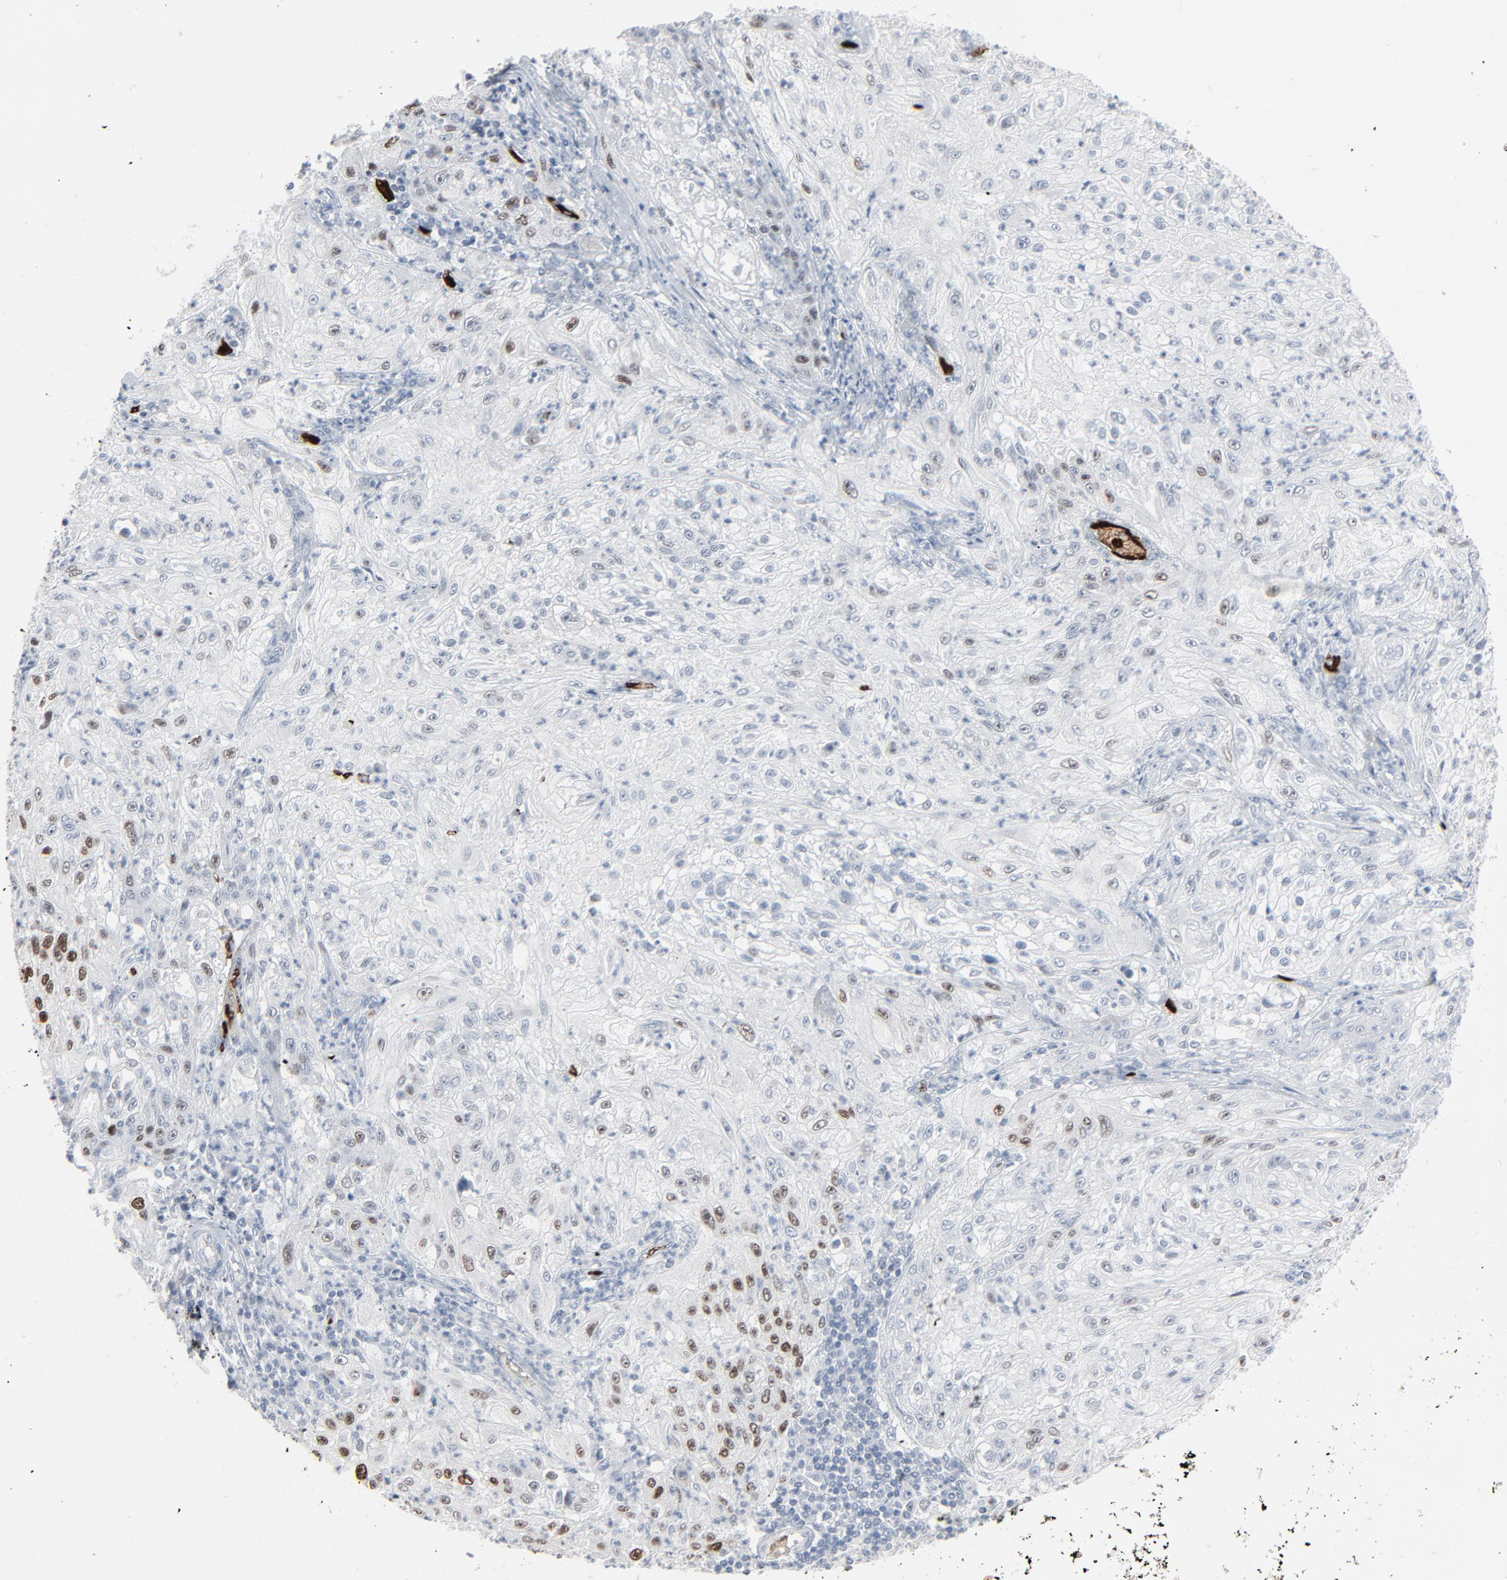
{"staining": {"intensity": "strong", "quantity": "<25%", "location": "nuclear"}, "tissue": "lung cancer", "cell_type": "Tumor cells", "image_type": "cancer", "snomed": [{"axis": "morphology", "description": "Inflammation, NOS"}, {"axis": "morphology", "description": "Squamous cell carcinoma, NOS"}, {"axis": "topography", "description": "Lymph node"}, {"axis": "topography", "description": "Soft tissue"}, {"axis": "topography", "description": "Lung"}], "caption": "This photomicrograph shows squamous cell carcinoma (lung) stained with IHC to label a protein in brown. The nuclear of tumor cells show strong positivity for the protein. Nuclei are counter-stained blue.", "gene": "SAGE1", "patient": {"sex": "male", "age": 66}}